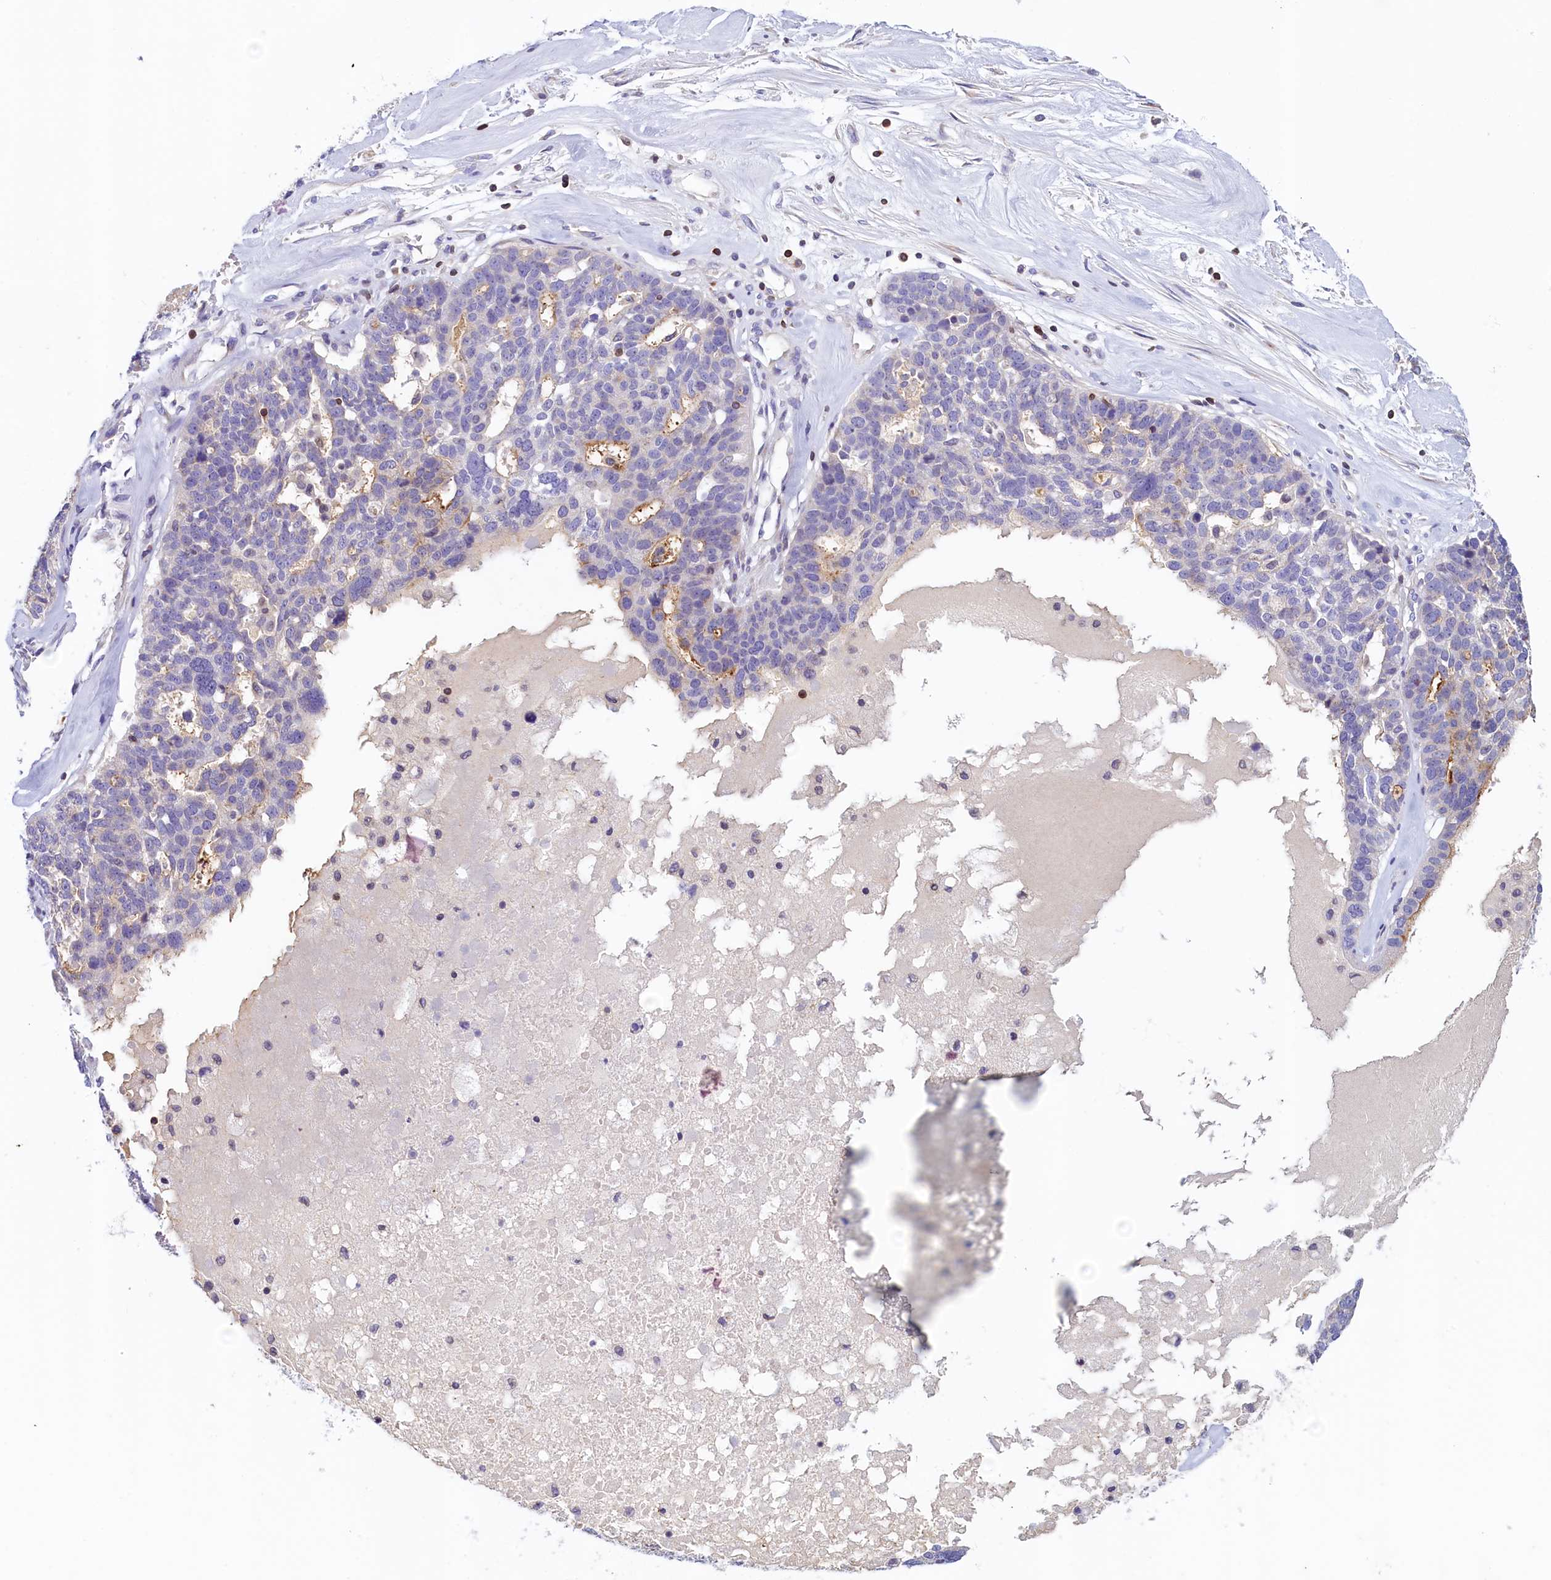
{"staining": {"intensity": "negative", "quantity": "none", "location": "none"}, "tissue": "ovarian cancer", "cell_type": "Tumor cells", "image_type": "cancer", "snomed": [{"axis": "morphology", "description": "Cystadenocarcinoma, serous, NOS"}, {"axis": "topography", "description": "Ovary"}], "caption": "A histopathology image of ovarian serous cystadenocarcinoma stained for a protein exhibits no brown staining in tumor cells.", "gene": "TRAF3IP3", "patient": {"sex": "female", "age": 59}}